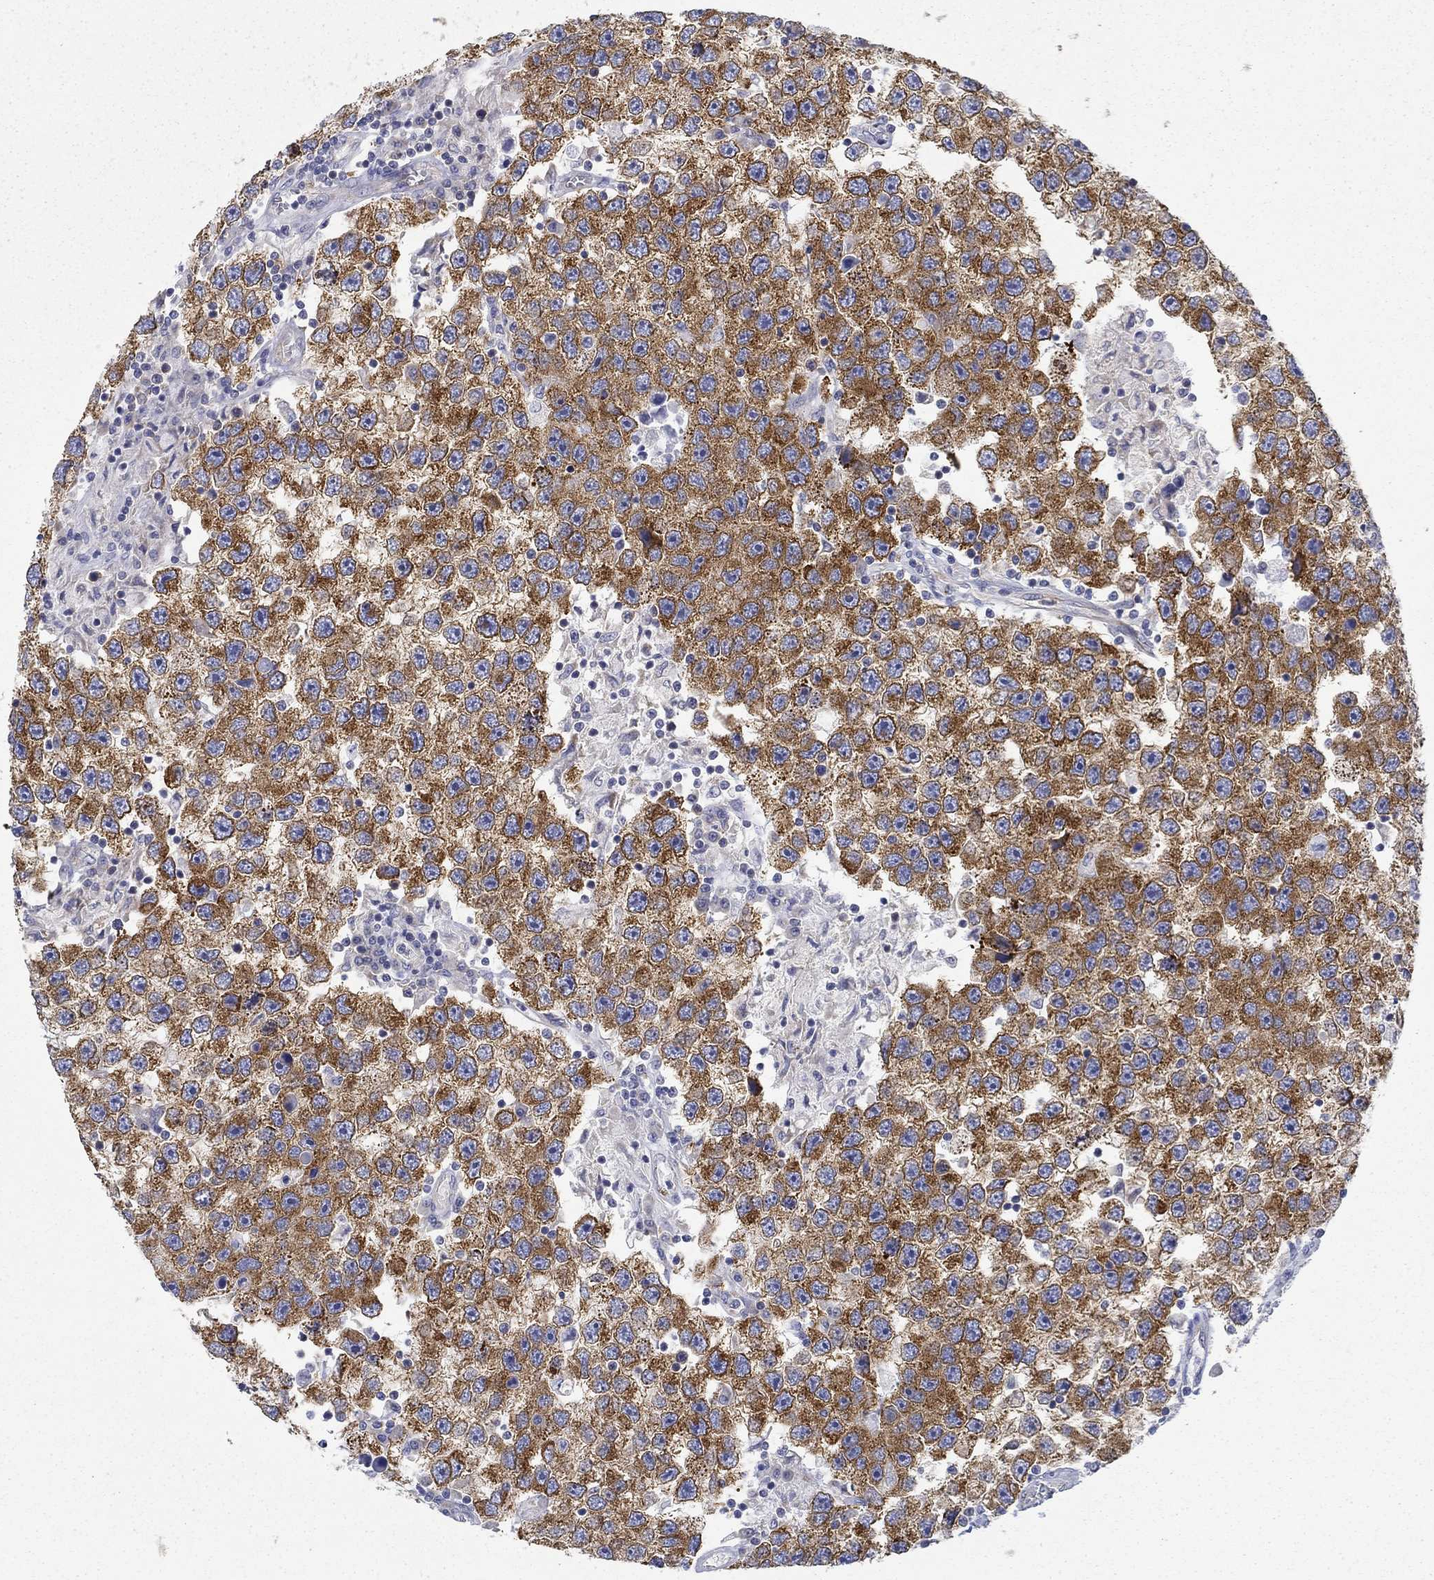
{"staining": {"intensity": "strong", "quantity": ">75%", "location": "cytoplasmic/membranous"}, "tissue": "testis cancer", "cell_type": "Tumor cells", "image_type": "cancer", "snomed": [{"axis": "morphology", "description": "Seminoma, NOS"}, {"axis": "topography", "description": "Testis"}], "caption": "About >75% of tumor cells in human testis seminoma reveal strong cytoplasmic/membranous protein staining as visualized by brown immunohistochemical staining.", "gene": "FXR1", "patient": {"sex": "male", "age": 26}}